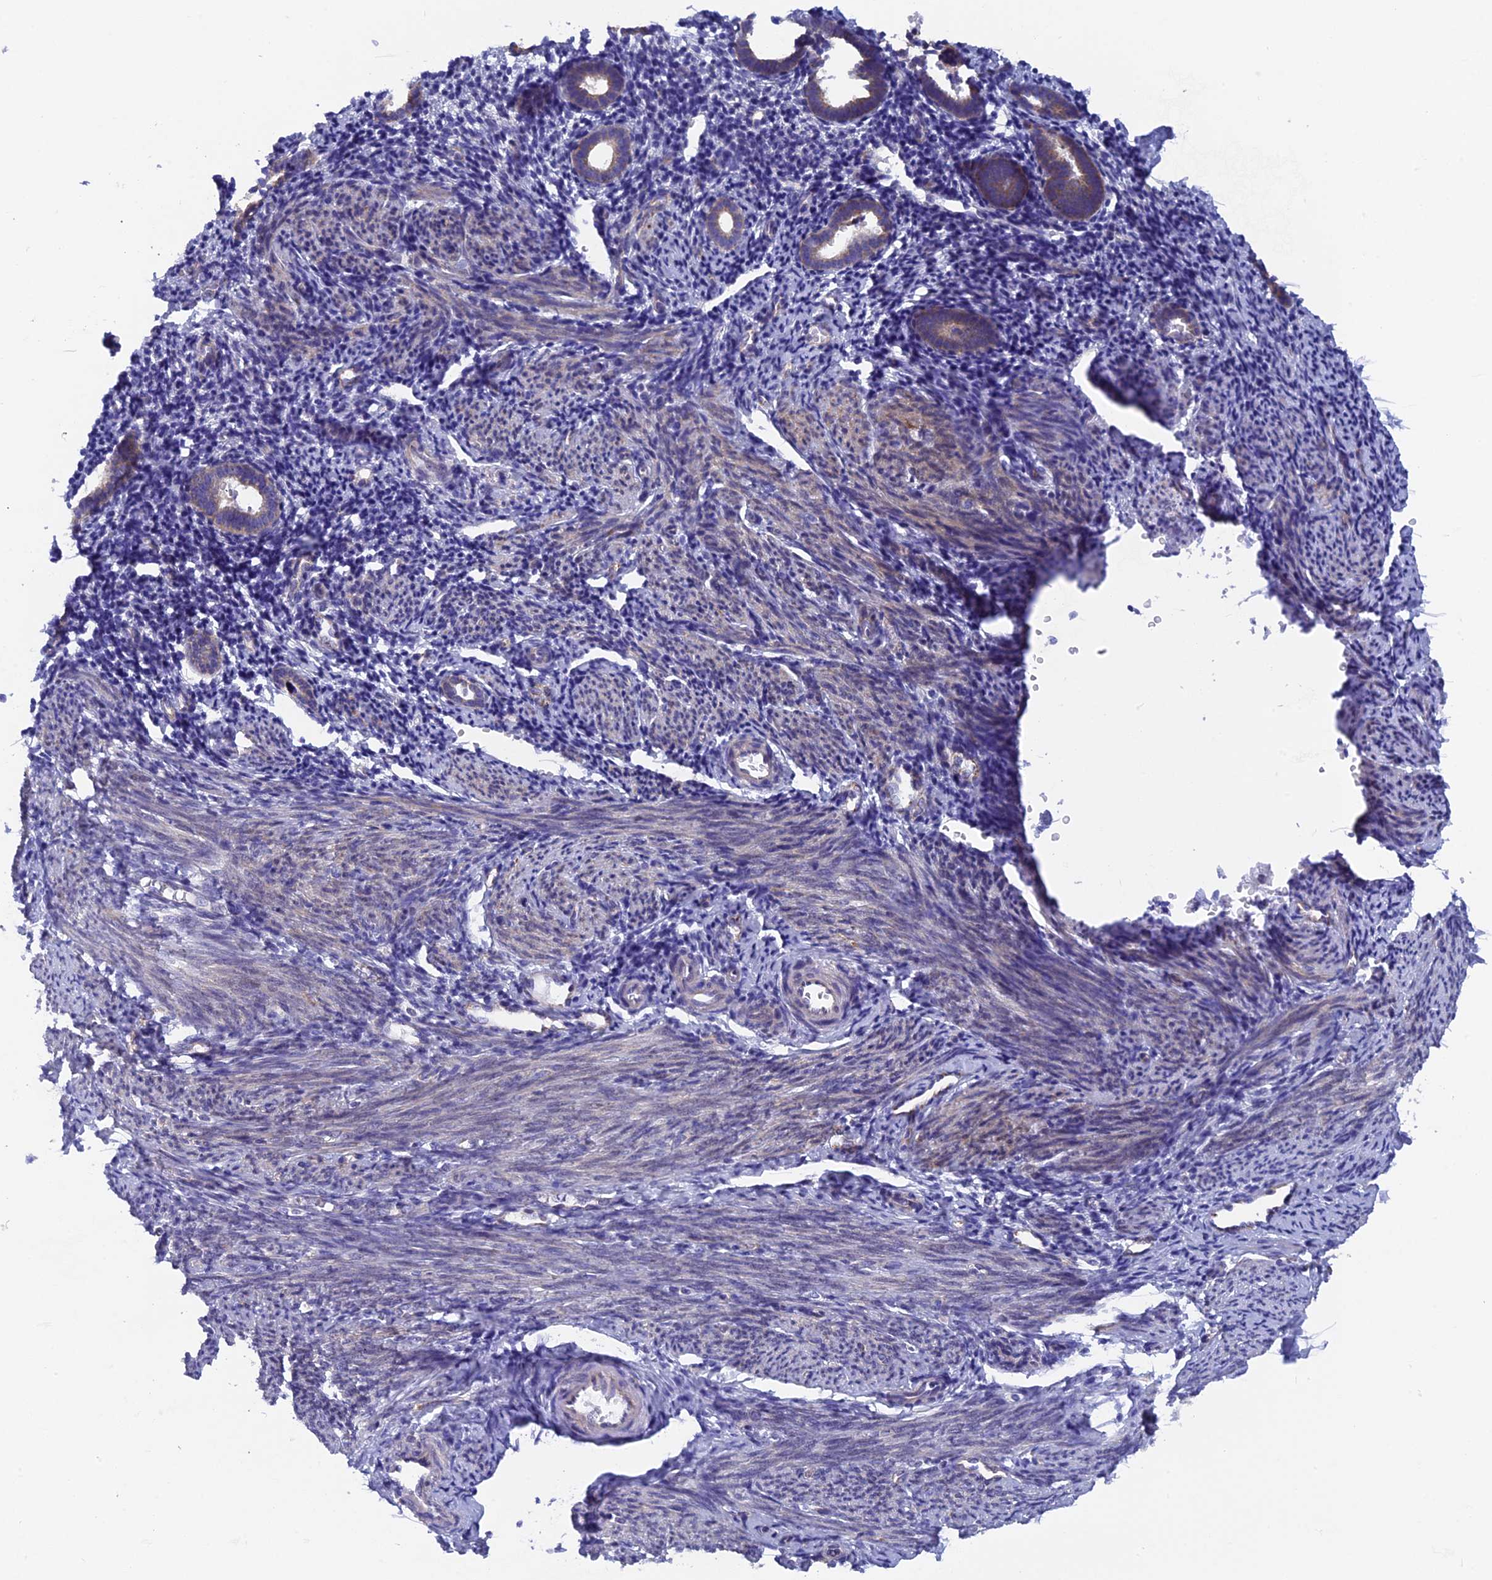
{"staining": {"intensity": "negative", "quantity": "none", "location": "none"}, "tissue": "endometrium", "cell_type": "Cells in endometrial stroma", "image_type": "normal", "snomed": [{"axis": "morphology", "description": "Normal tissue, NOS"}, {"axis": "topography", "description": "Endometrium"}], "caption": "Protein analysis of normal endometrium displays no significant positivity in cells in endometrial stroma. The staining is performed using DAB brown chromogen with nuclei counter-stained in using hematoxylin.", "gene": "AK4P3", "patient": {"sex": "female", "age": 56}}